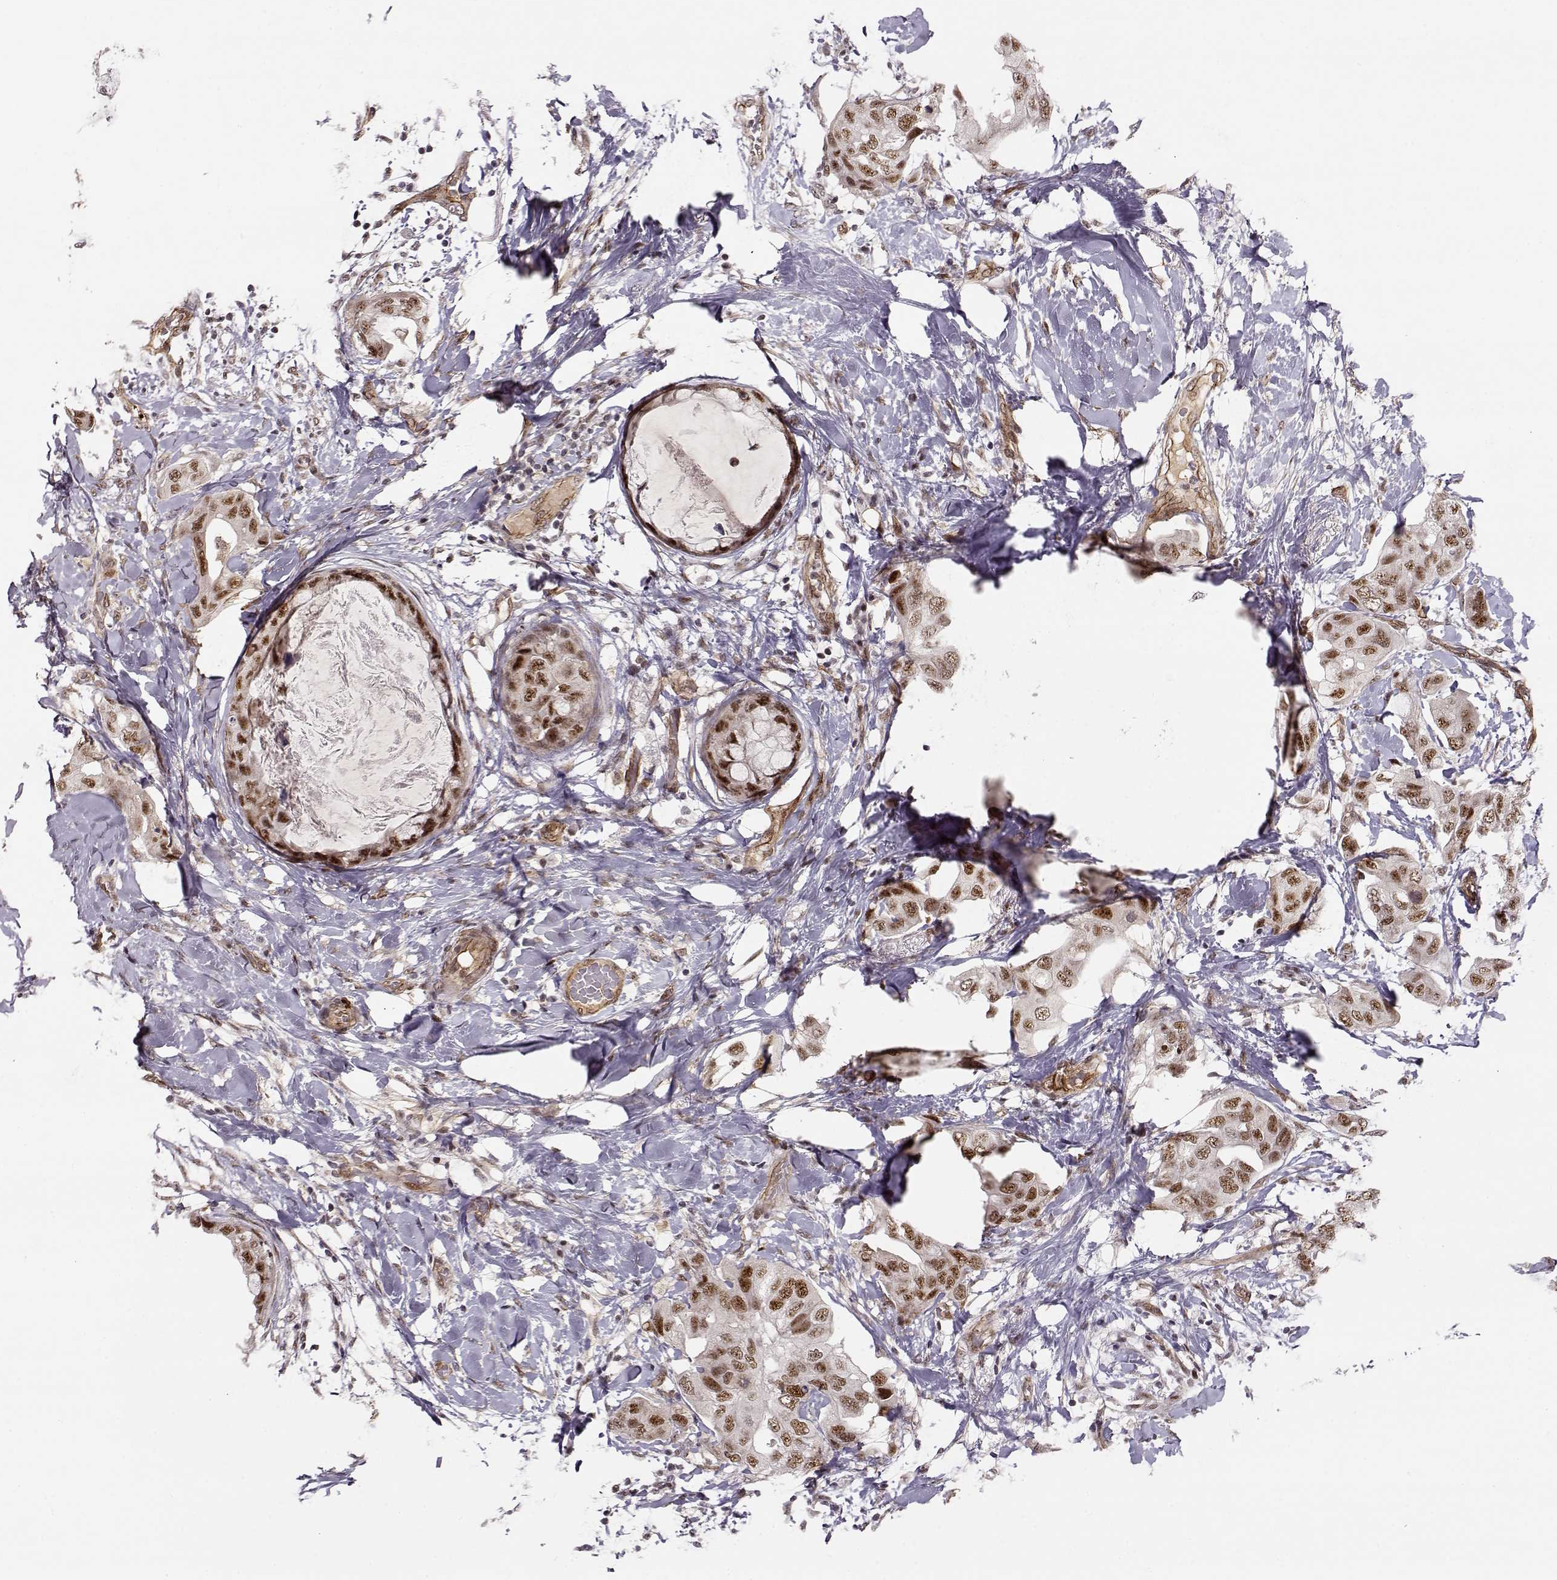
{"staining": {"intensity": "strong", "quantity": ">75%", "location": "nuclear"}, "tissue": "breast cancer", "cell_type": "Tumor cells", "image_type": "cancer", "snomed": [{"axis": "morphology", "description": "Normal tissue, NOS"}, {"axis": "morphology", "description": "Duct carcinoma"}, {"axis": "topography", "description": "Breast"}], "caption": "DAB immunohistochemical staining of human intraductal carcinoma (breast) shows strong nuclear protein positivity in approximately >75% of tumor cells.", "gene": "CIR1", "patient": {"sex": "female", "age": 40}}